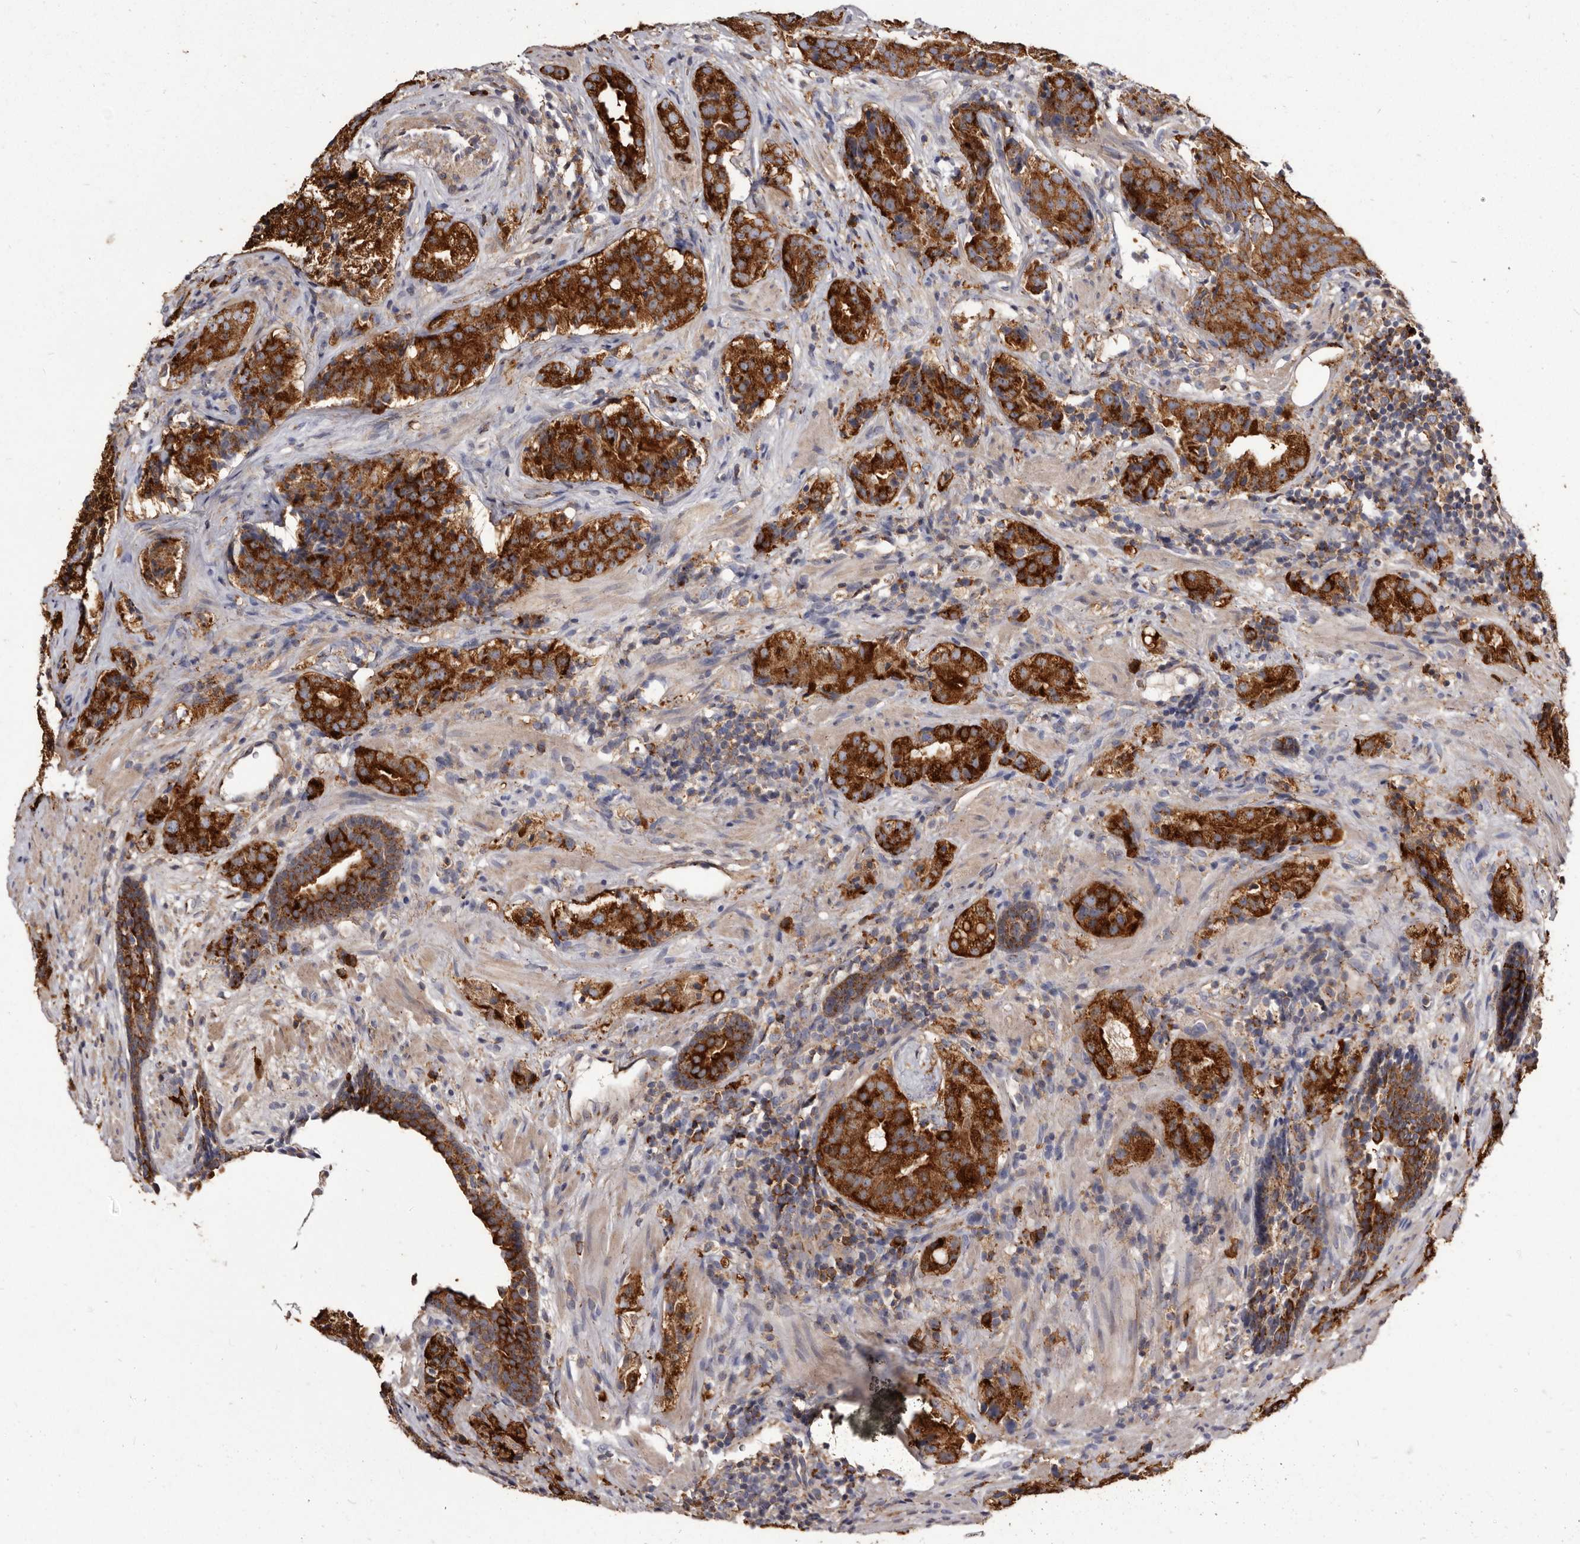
{"staining": {"intensity": "strong", "quantity": ">75%", "location": "cytoplasmic/membranous"}, "tissue": "prostate cancer", "cell_type": "Tumor cells", "image_type": "cancer", "snomed": [{"axis": "morphology", "description": "Adenocarcinoma, High grade"}, {"axis": "topography", "description": "Prostate"}], "caption": "Prostate cancer tissue exhibits strong cytoplasmic/membranous expression in approximately >75% of tumor cells, visualized by immunohistochemistry.", "gene": "TPD52", "patient": {"sex": "male", "age": 56}}